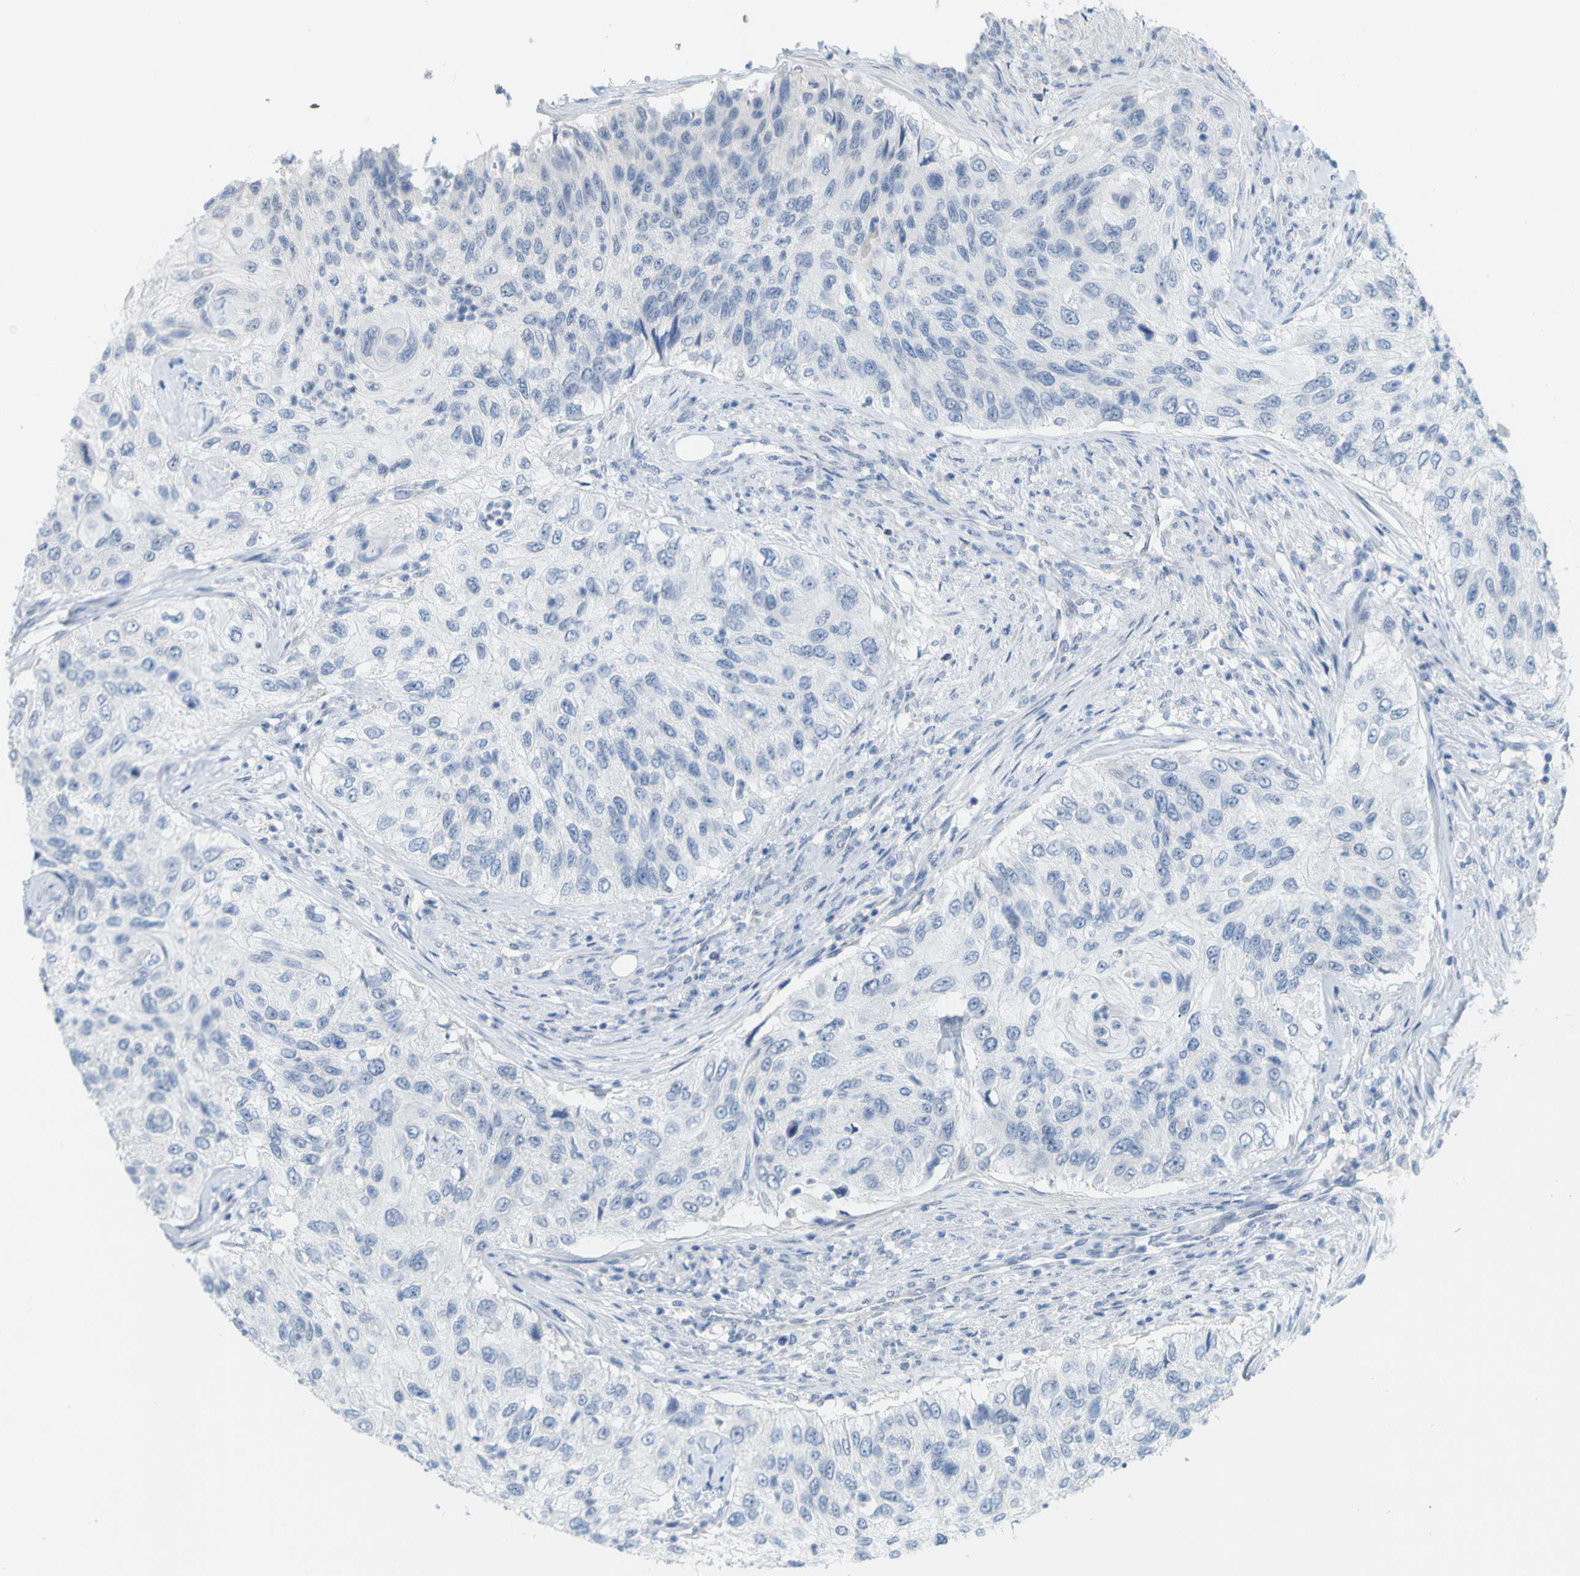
{"staining": {"intensity": "negative", "quantity": "none", "location": "none"}, "tissue": "urothelial cancer", "cell_type": "Tumor cells", "image_type": "cancer", "snomed": [{"axis": "morphology", "description": "Urothelial carcinoma, High grade"}, {"axis": "topography", "description": "Urinary bladder"}], "caption": "Image shows no protein positivity in tumor cells of urothelial cancer tissue.", "gene": "OPN1SW", "patient": {"sex": "female", "age": 60}}